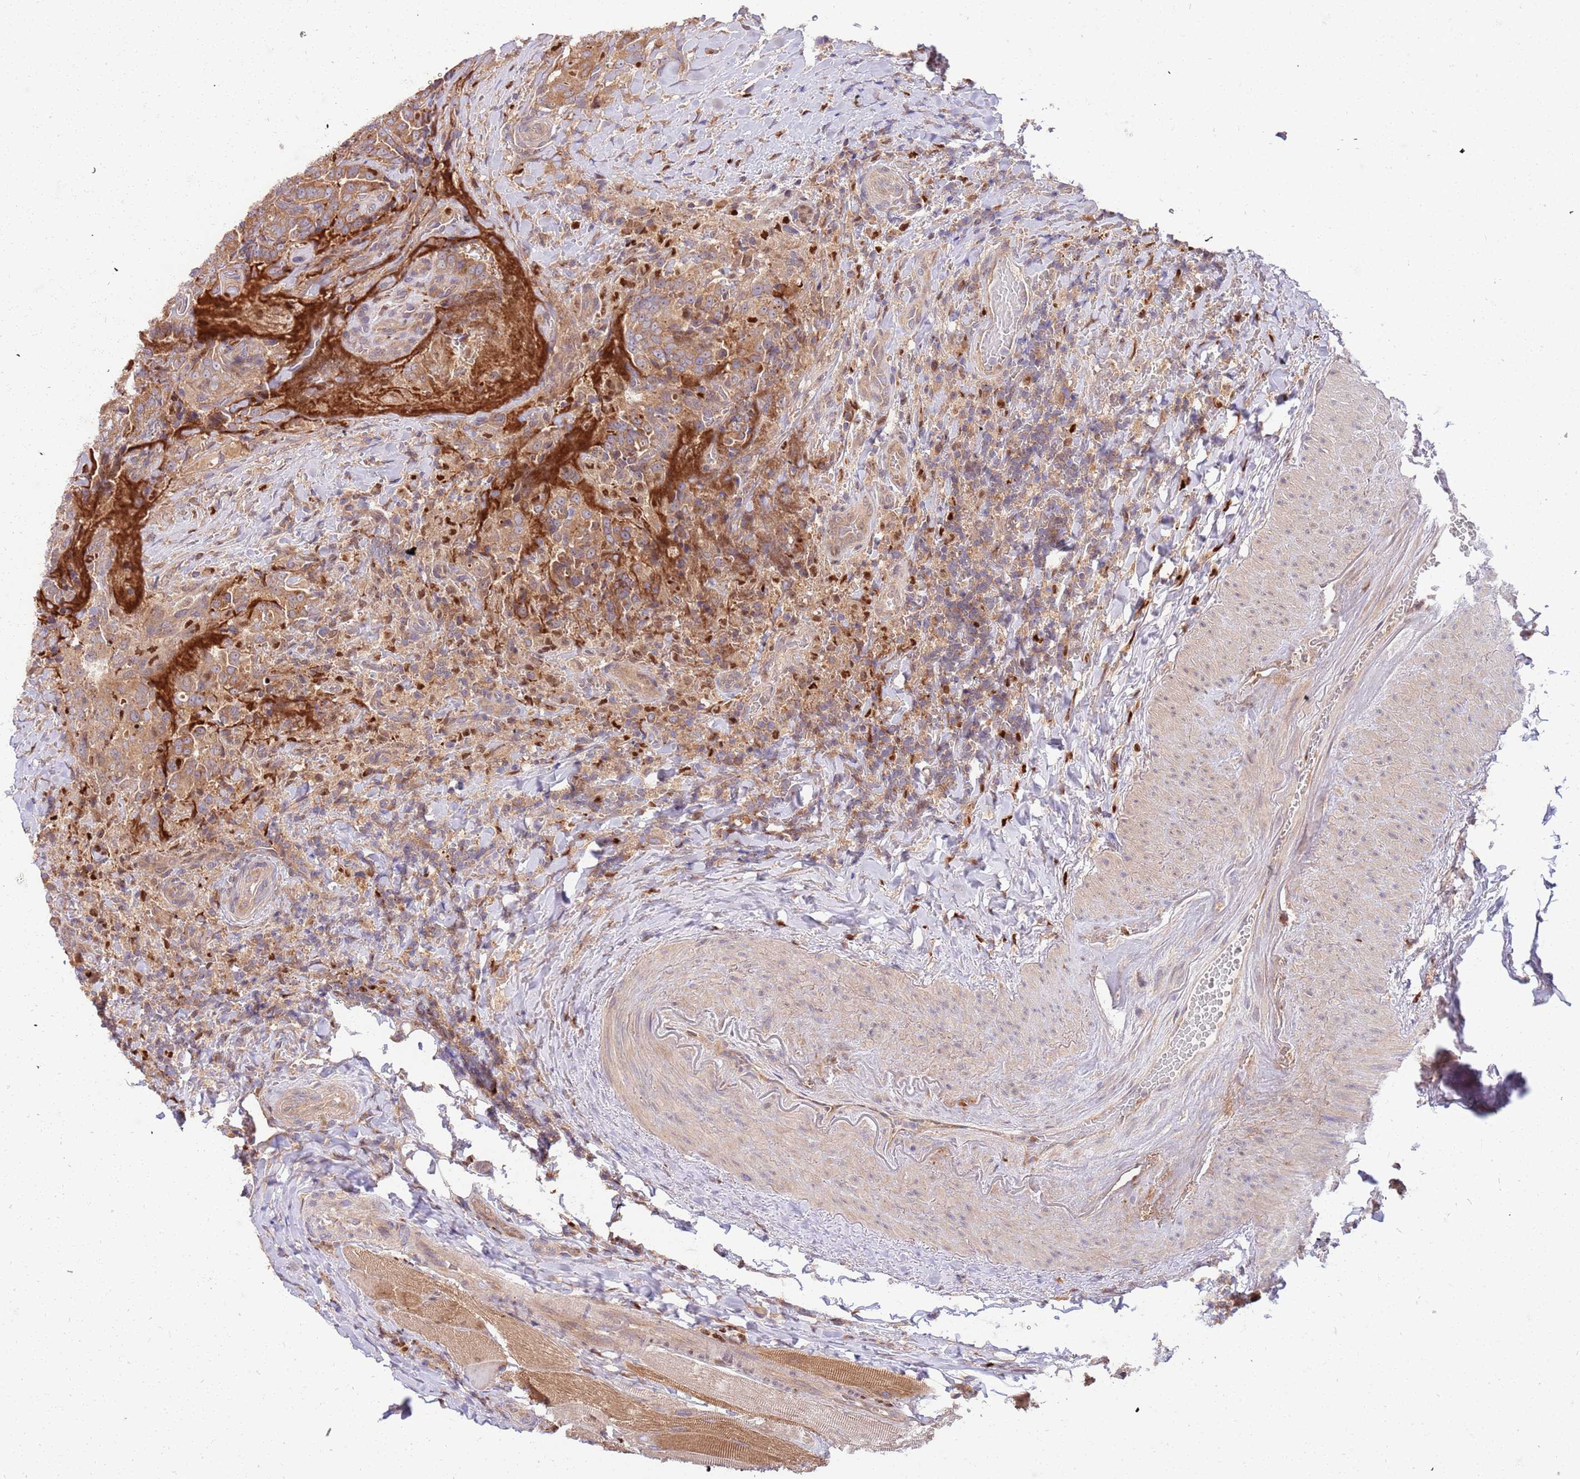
{"staining": {"intensity": "moderate", "quantity": ">75%", "location": "cytoplasmic/membranous"}, "tissue": "thyroid cancer", "cell_type": "Tumor cells", "image_type": "cancer", "snomed": [{"axis": "morphology", "description": "Papillary adenocarcinoma, NOS"}, {"axis": "topography", "description": "Thyroid gland"}], "caption": "Moderate cytoplasmic/membranous expression is present in about >75% of tumor cells in thyroid cancer (papillary adenocarcinoma). (DAB IHC, brown staining for protein, blue staining for nuclei).", "gene": "OSBP", "patient": {"sex": "male", "age": 61}}